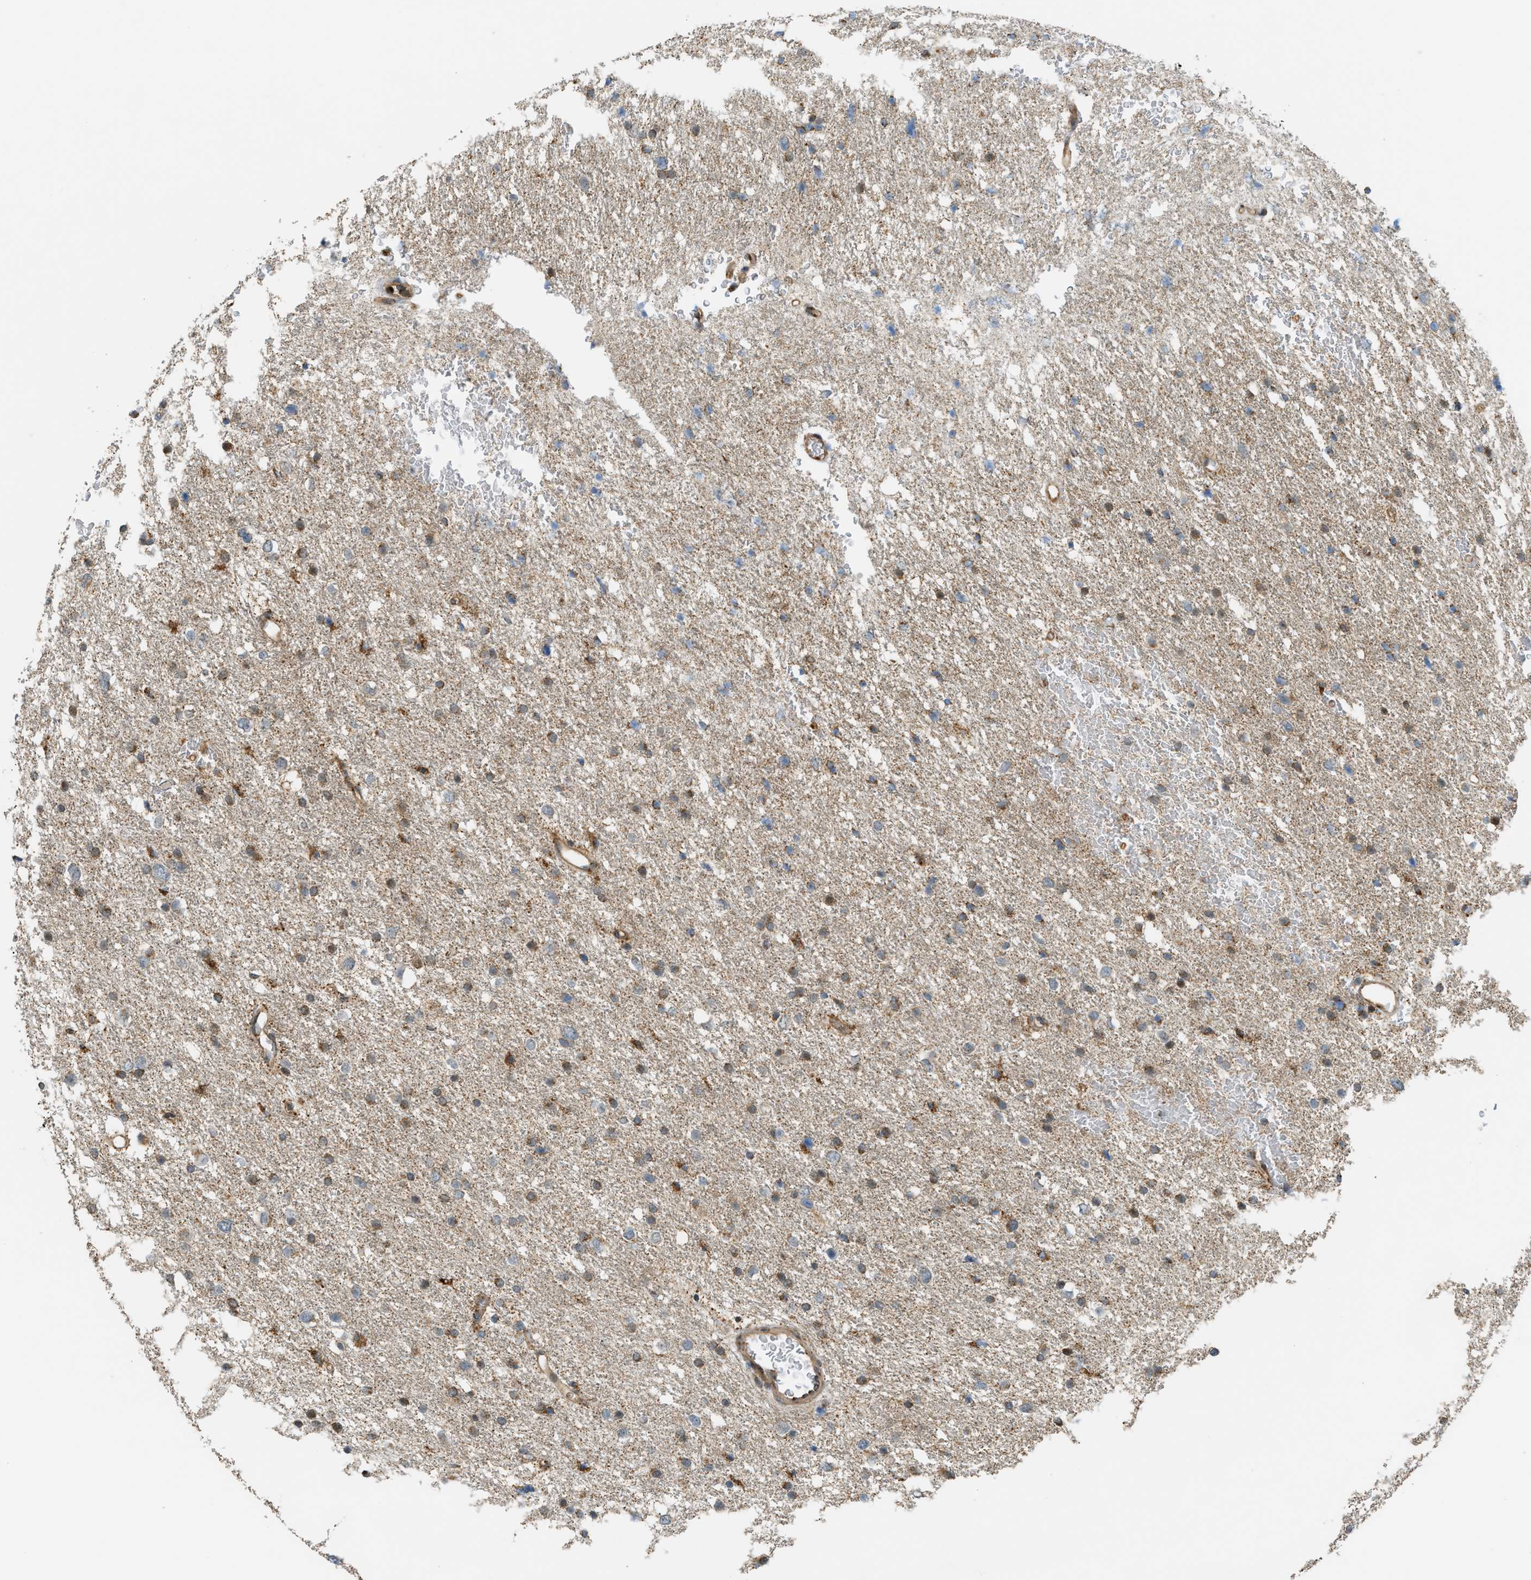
{"staining": {"intensity": "weak", "quantity": "25%-75%", "location": "cytoplasmic/membranous,nuclear"}, "tissue": "glioma", "cell_type": "Tumor cells", "image_type": "cancer", "snomed": [{"axis": "morphology", "description": "Glioma, malignant, Low grade"}, {"axis": "topography", "description": "Brain"}], "caption": "Tumor cells display weak cytoplasmic/membranous and nuclear expression in approximately 25%-75% of cells in malignant low-grade glioma.", "gene": "CCDC186", "patient": {"sex": "female", "age": 37}}